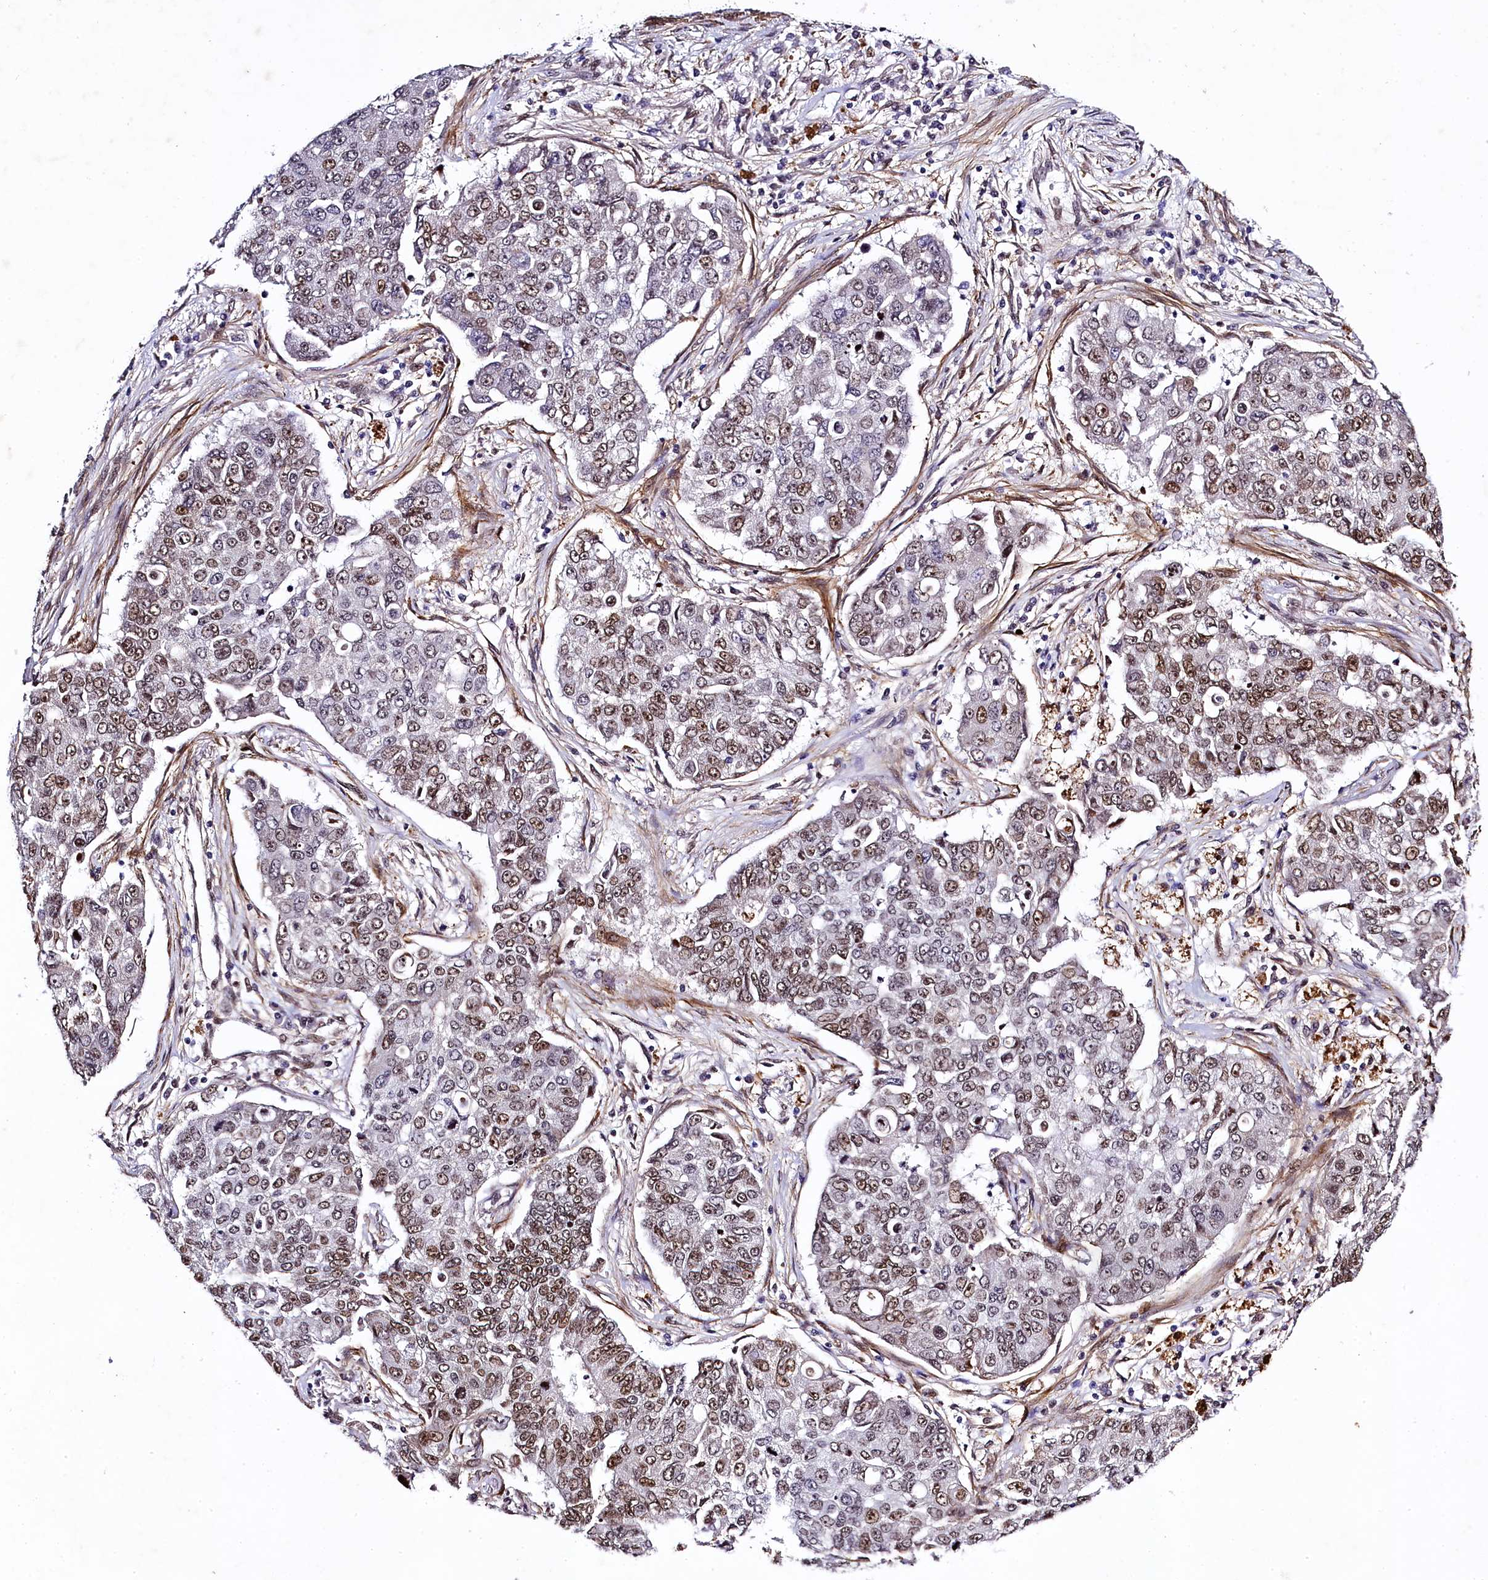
{"staining": {"intensity": "moderate", "quantity": ">75%", "location": "nuclear"}, "tissue": "lung cancer", "cell_type": "Tumor cells", "image_type": "cancer", "snomed": [{"axis": "morphology", "description": "Squamous cell carcinoma, NOS"}, {"axis": "topography", "description": "Lung"}], "caption": "Lung cancer tissue shows moderate nuclear expression in approximately >75% of tumor cells", "gene": "SAMD10", "patient": {"sex": "male", "age": 74}}